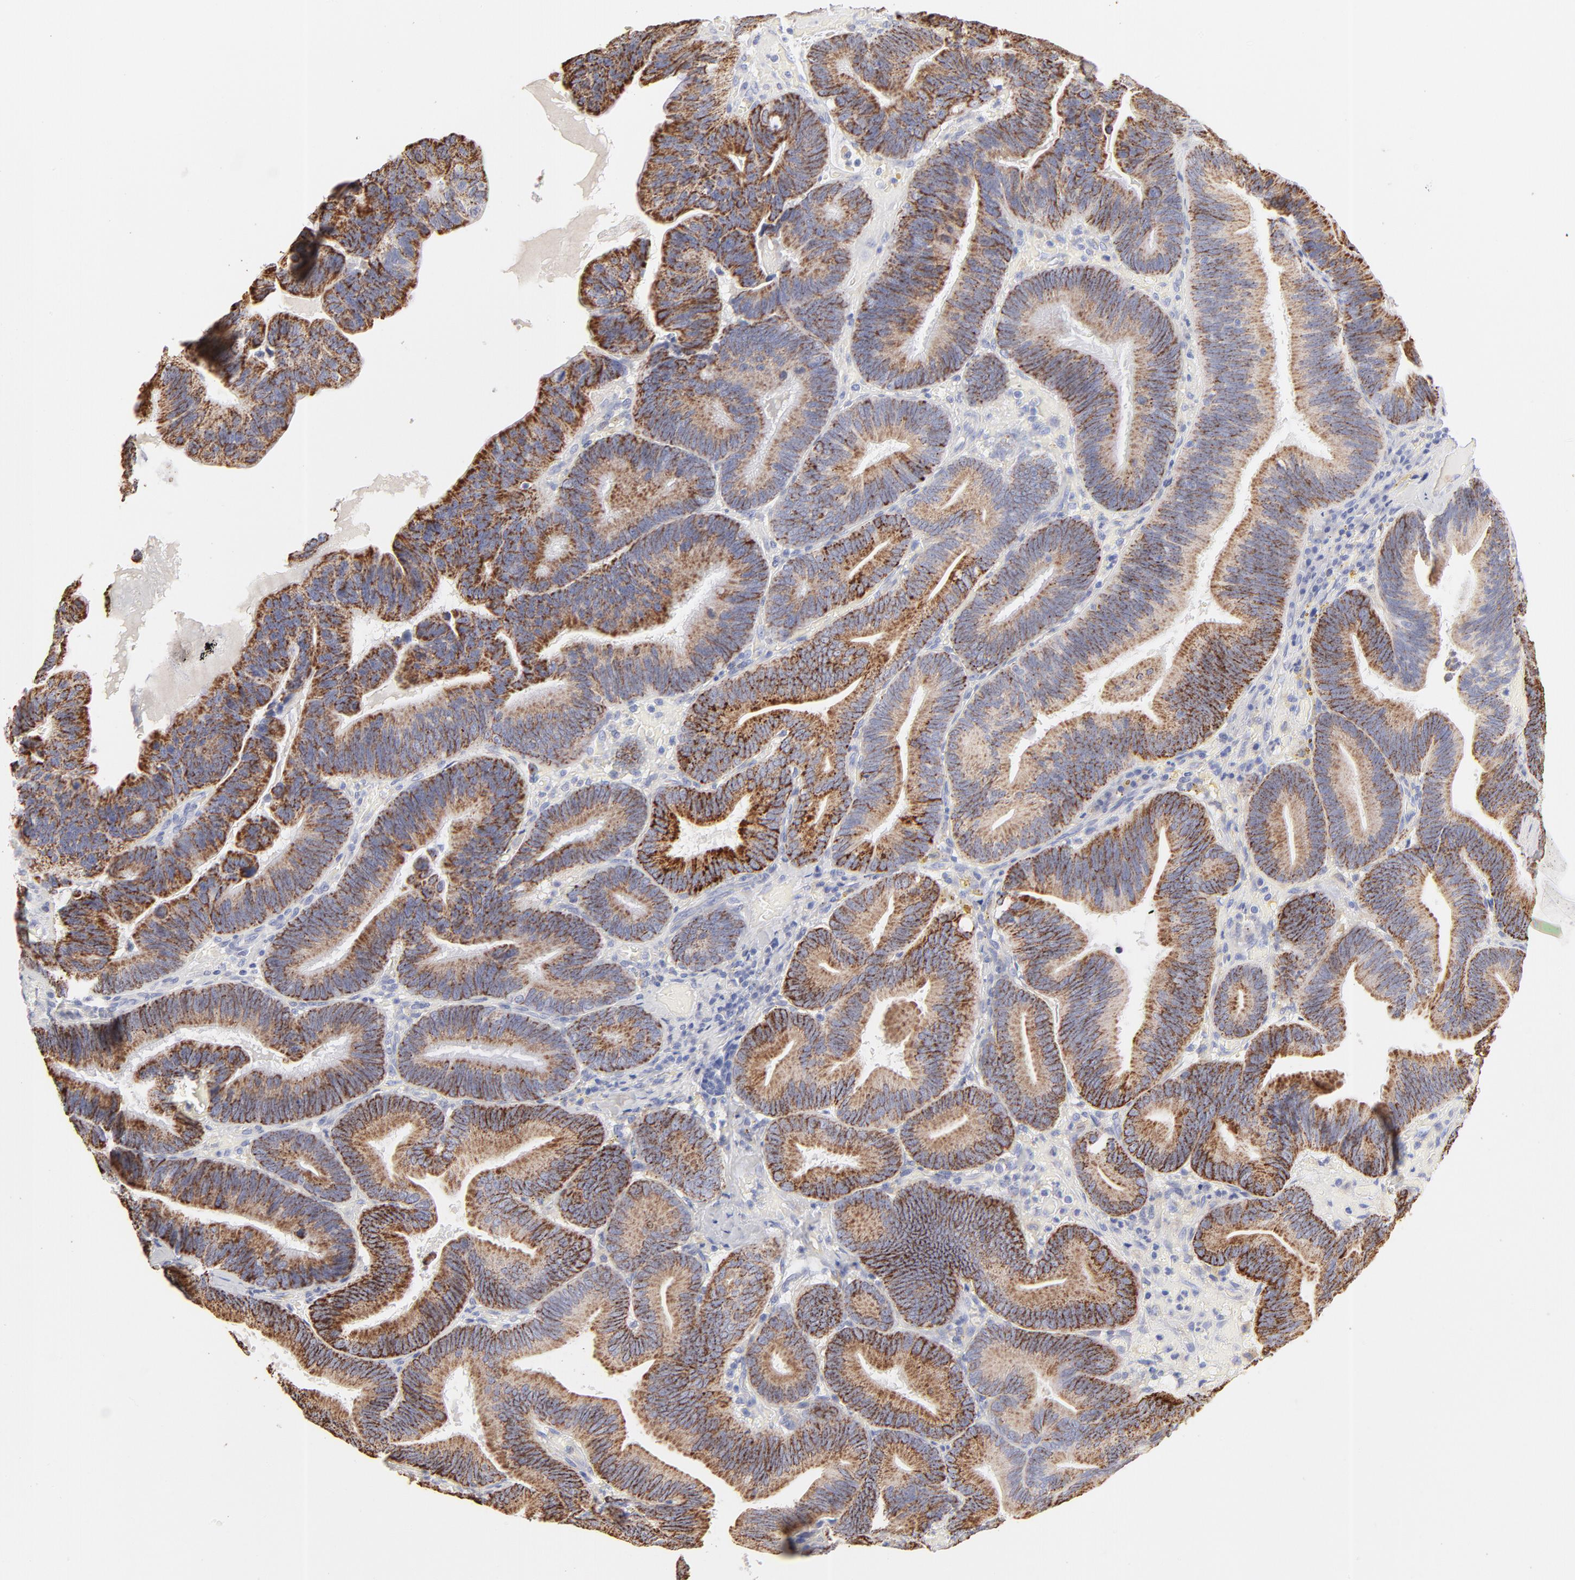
{"staining": {"intensity": "strong", "quantity": ">75%", "location": "cytoplasmic/membranous"}, "tissue": "pancreatic cancer", "cell_type": "Tumor cells", "image_type": "cancer", "snomed": [{"axis": "morphology", "description": "Adenocarcinoma, NOS"}, {"axis": "topography", "description": "Pancreas"}], "caption": "Brown immunohistochemical staining in pancreatic cancer reveals strong cytoplasmic/membranous expression in approximately >75% of tumor cells.", "gene": "TST", "patient": {"sex": "male", "age": 82}}